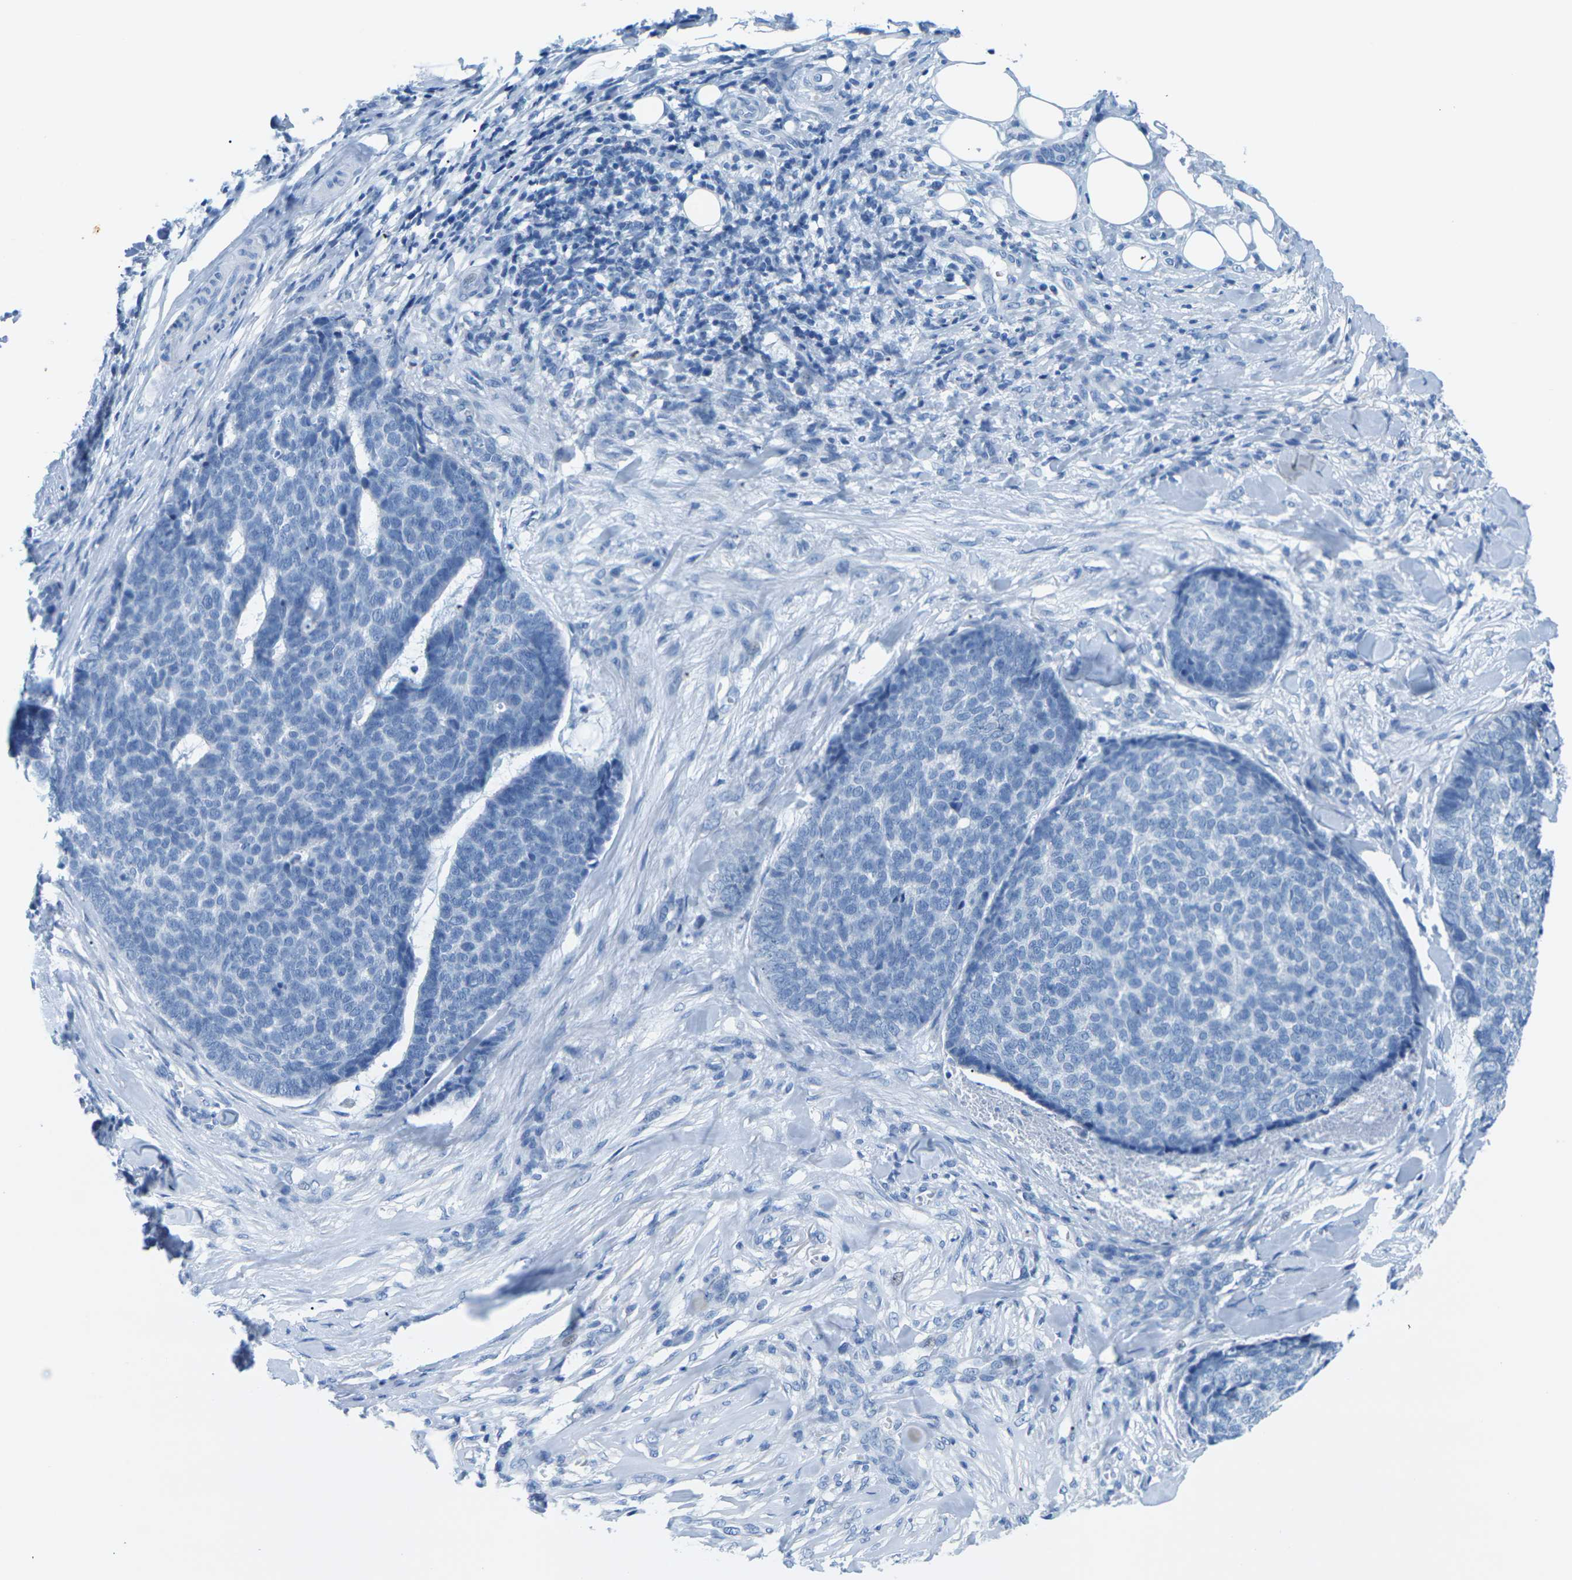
{"staining": {"intensity": "negative", "quantity": "none", "location": "none"}, "tissue": "skin cancer", "cell_type": "Tumor cells", "image_type": "cancer", "snomed": [{"axis": "morphology", "description": "Basal cell carcinoma"}, {"axis": "topography", "description": "Skin"}], "caption": "Tumor cells are negative for protein expression in human skin cancer (basal cell carcinoma).", "gene": "SLC12A1", "patient": {"sex": "male", "age": 84}}